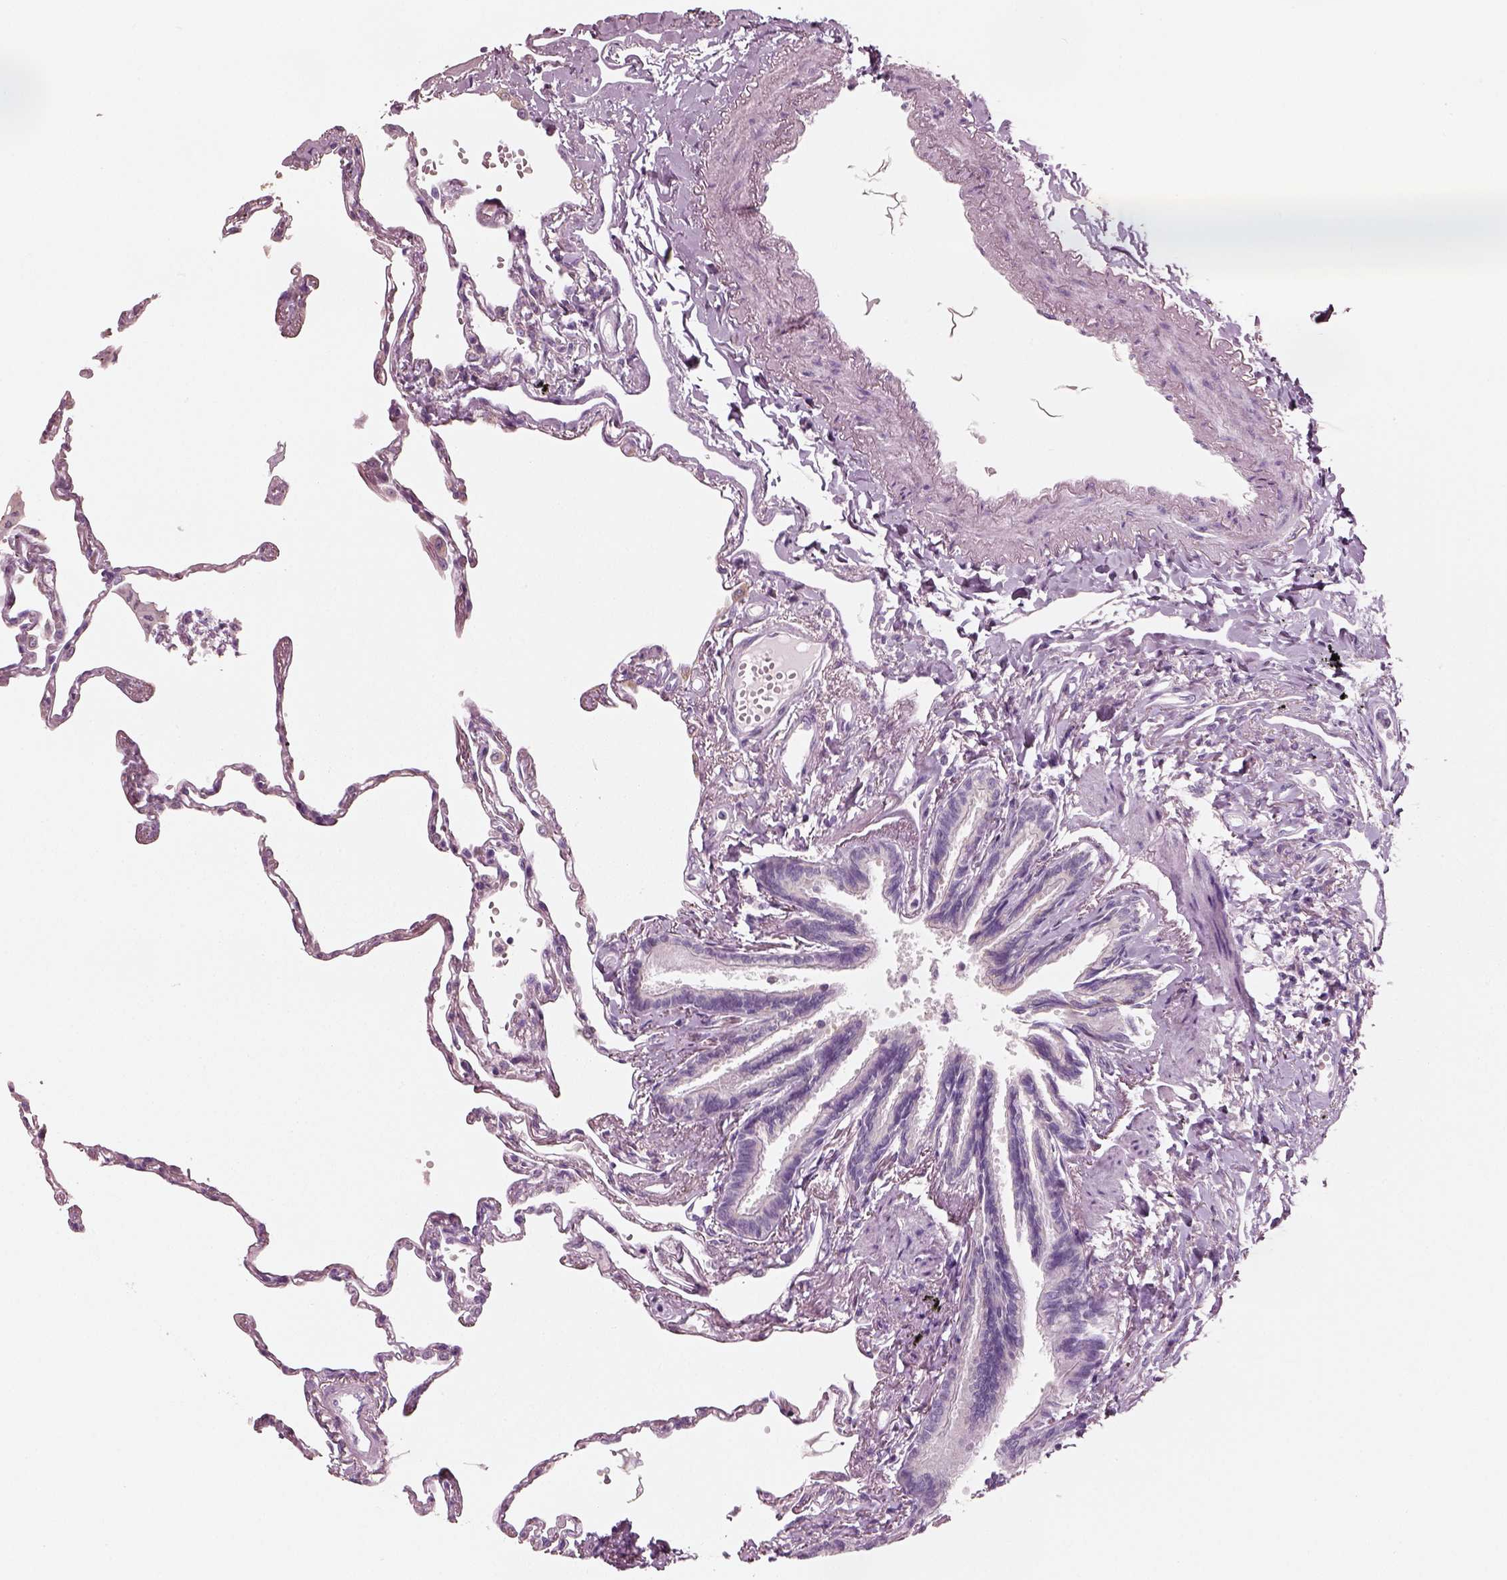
{"staining": {"intensity": "weak", "quantity": ">75%", "location": "cytoplasmic/membranous"}, "tissue": "lung", "cell_type": "Alveolar cells", "image_type": "normal", "snomed": [{"axis": "morphology", "description": "Normal tissue, NOS"}, {"axis": "topography", "description": "Lung"}], "caption": "Benign lung displays weak cytoplasmic/membranous expression in approximately >75% of alveolar cells (Stains: DAB in brown, nuclei in blue, Microscopy: brightfield microscopy at high magnification)..", "gene": "ELSPBP1", "patient": {"sex": "male", "age": 78}}